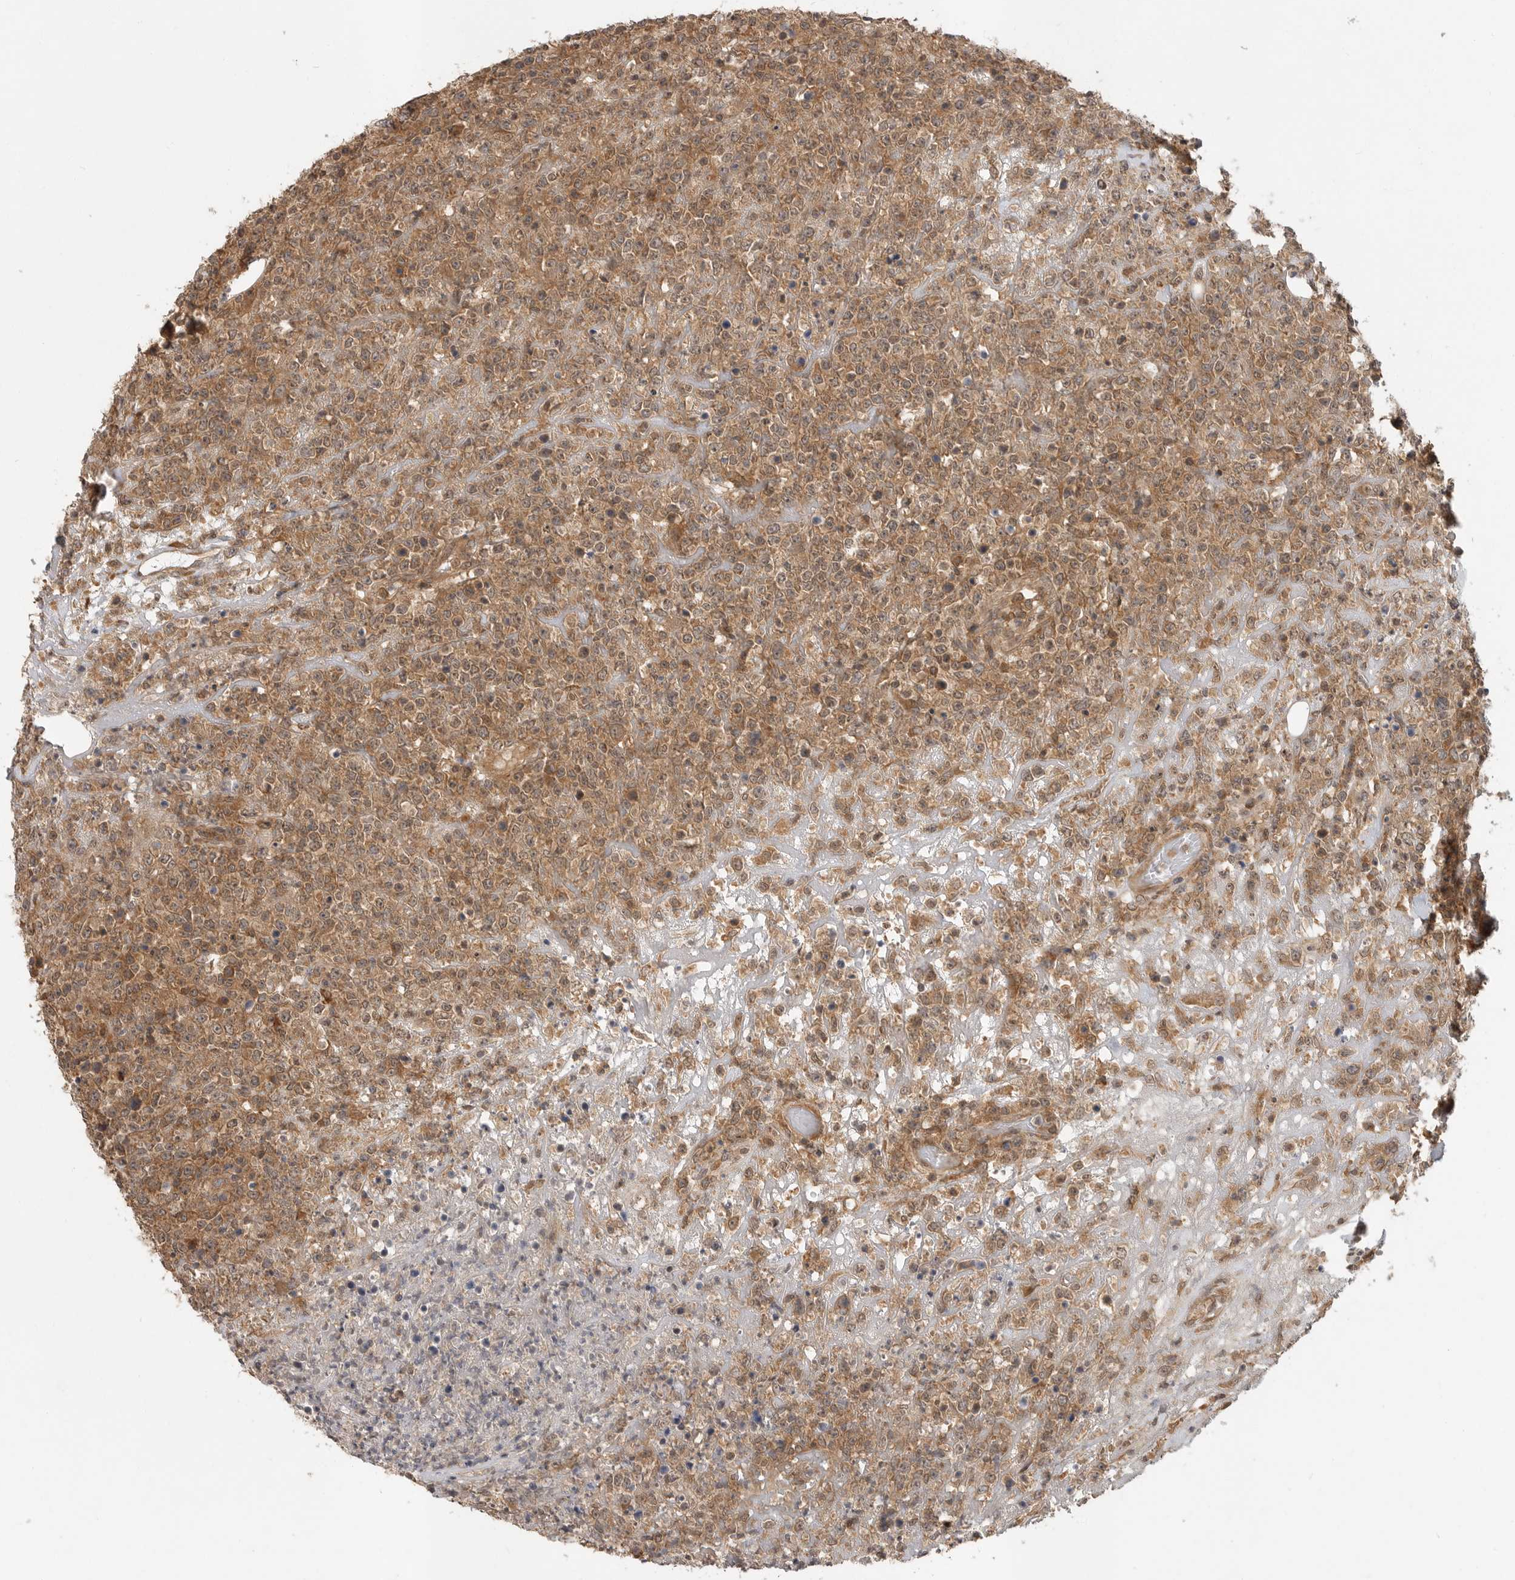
{"staining": {"intensity": "moderate", "quantity": ">75%", "location": "cytoplasmic/membranous"}, "tissue": "lymphoma", "cell_type": "Tumor cells", "image_type": "cancer", "snomed": [{"axis": "morphology", "description": "Malignant lymphoma, non-Hodgkin's type, High grade"}, {"axis": "topography", "description": "Colon"}], "caption": "Human lymphoma stained with a brown dye exhibits moderate cytoplasmic/membranous positive positivity in approximately >75% of tumor cells.", "gene": "OSBPL9", "patient": {"sex": "female", "age": 53}}